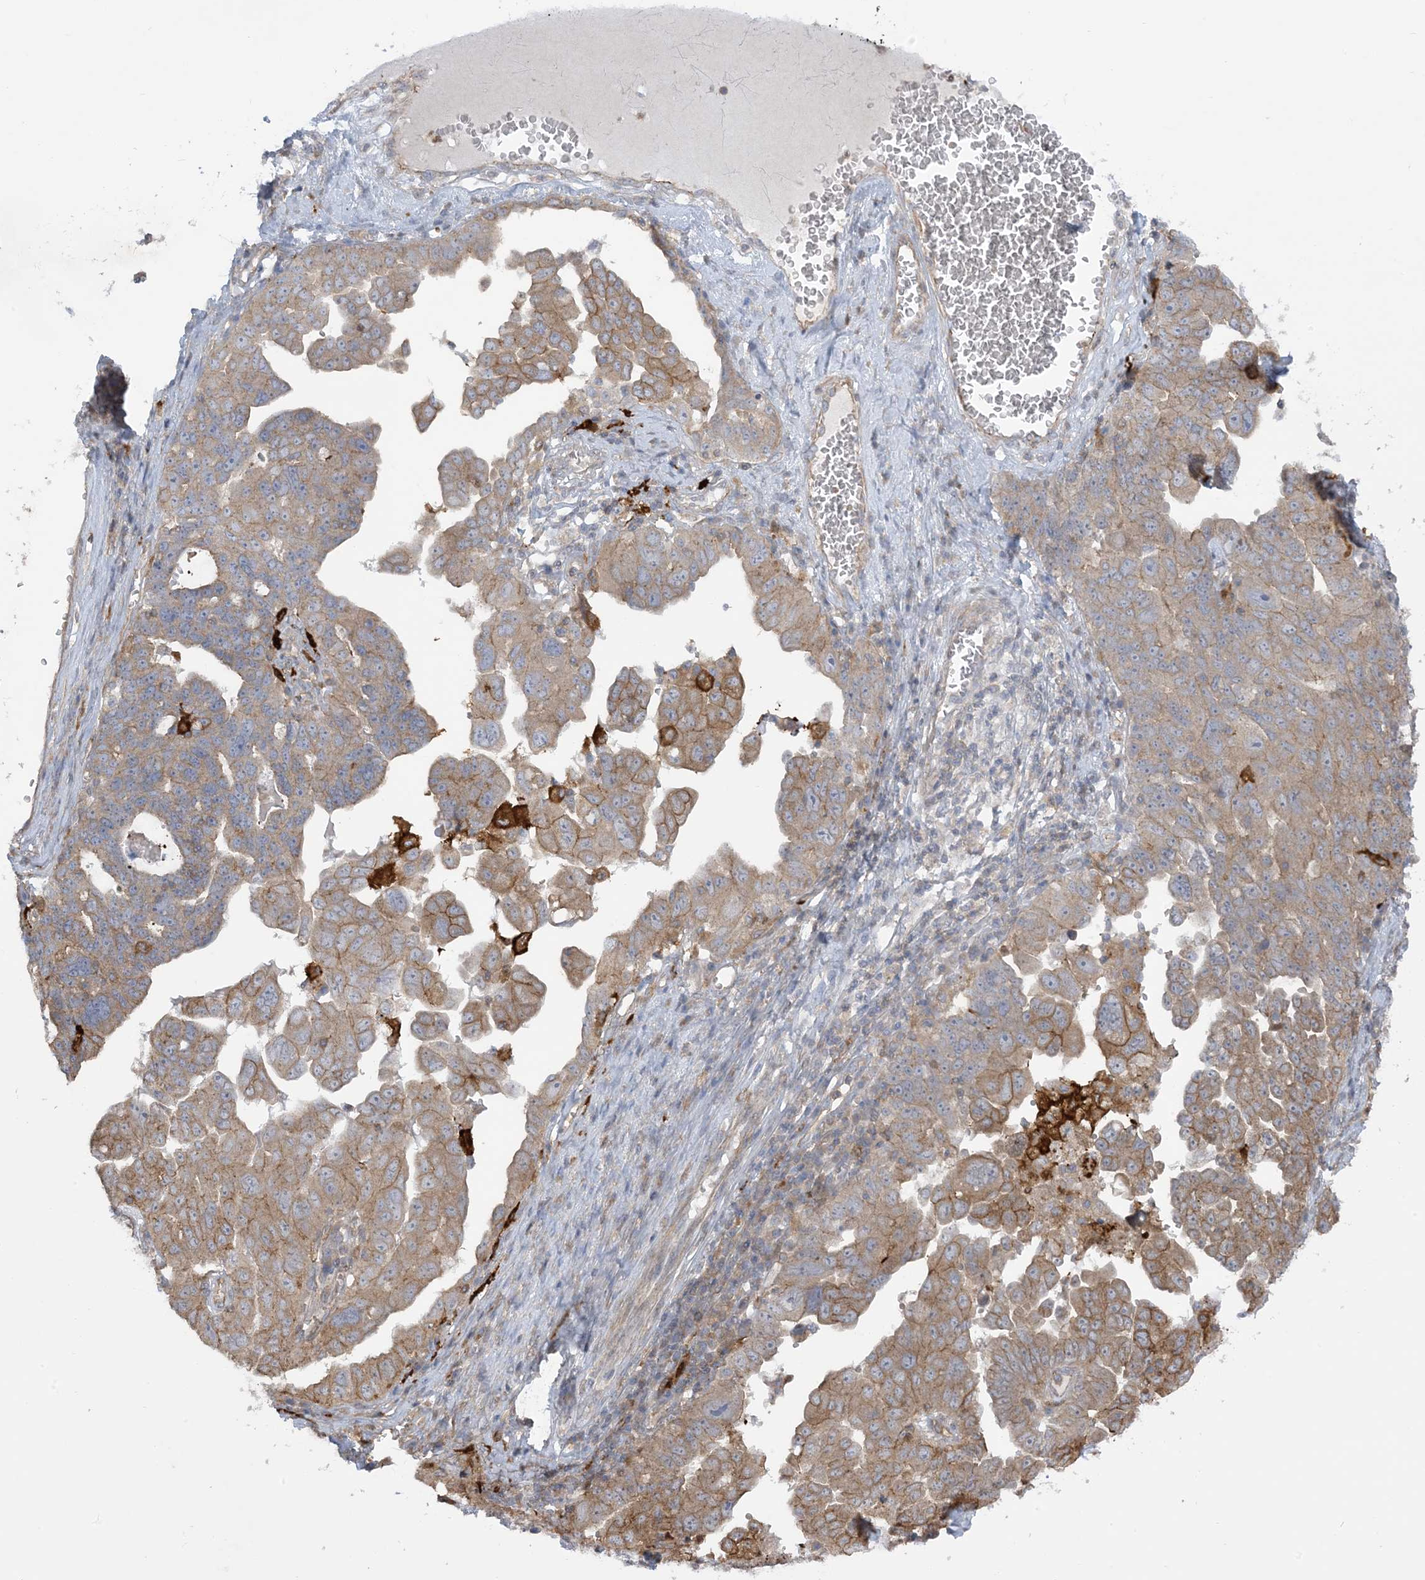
{"staining": {"intensity": "moderate", "quantity": ">75%", "location": "cytoplasmic/membranous"}, "tissue": "ovarian cancer", "cell_type": "Tumor cells", "image_type": "cancer", "snomed": [{"axis": "morphology", "description": "Carcinoma, endometroid"}, {"axis": "topography", "description": "Ovary"}], "caption": "Immunohistochemical staining of ovarian cancer reveals moderate cytoplasmic/membranous protein positivity in approximately >75% of tumor cells.", "gene": "ICMT", "patient": {"sex": "female", "age": 62}}